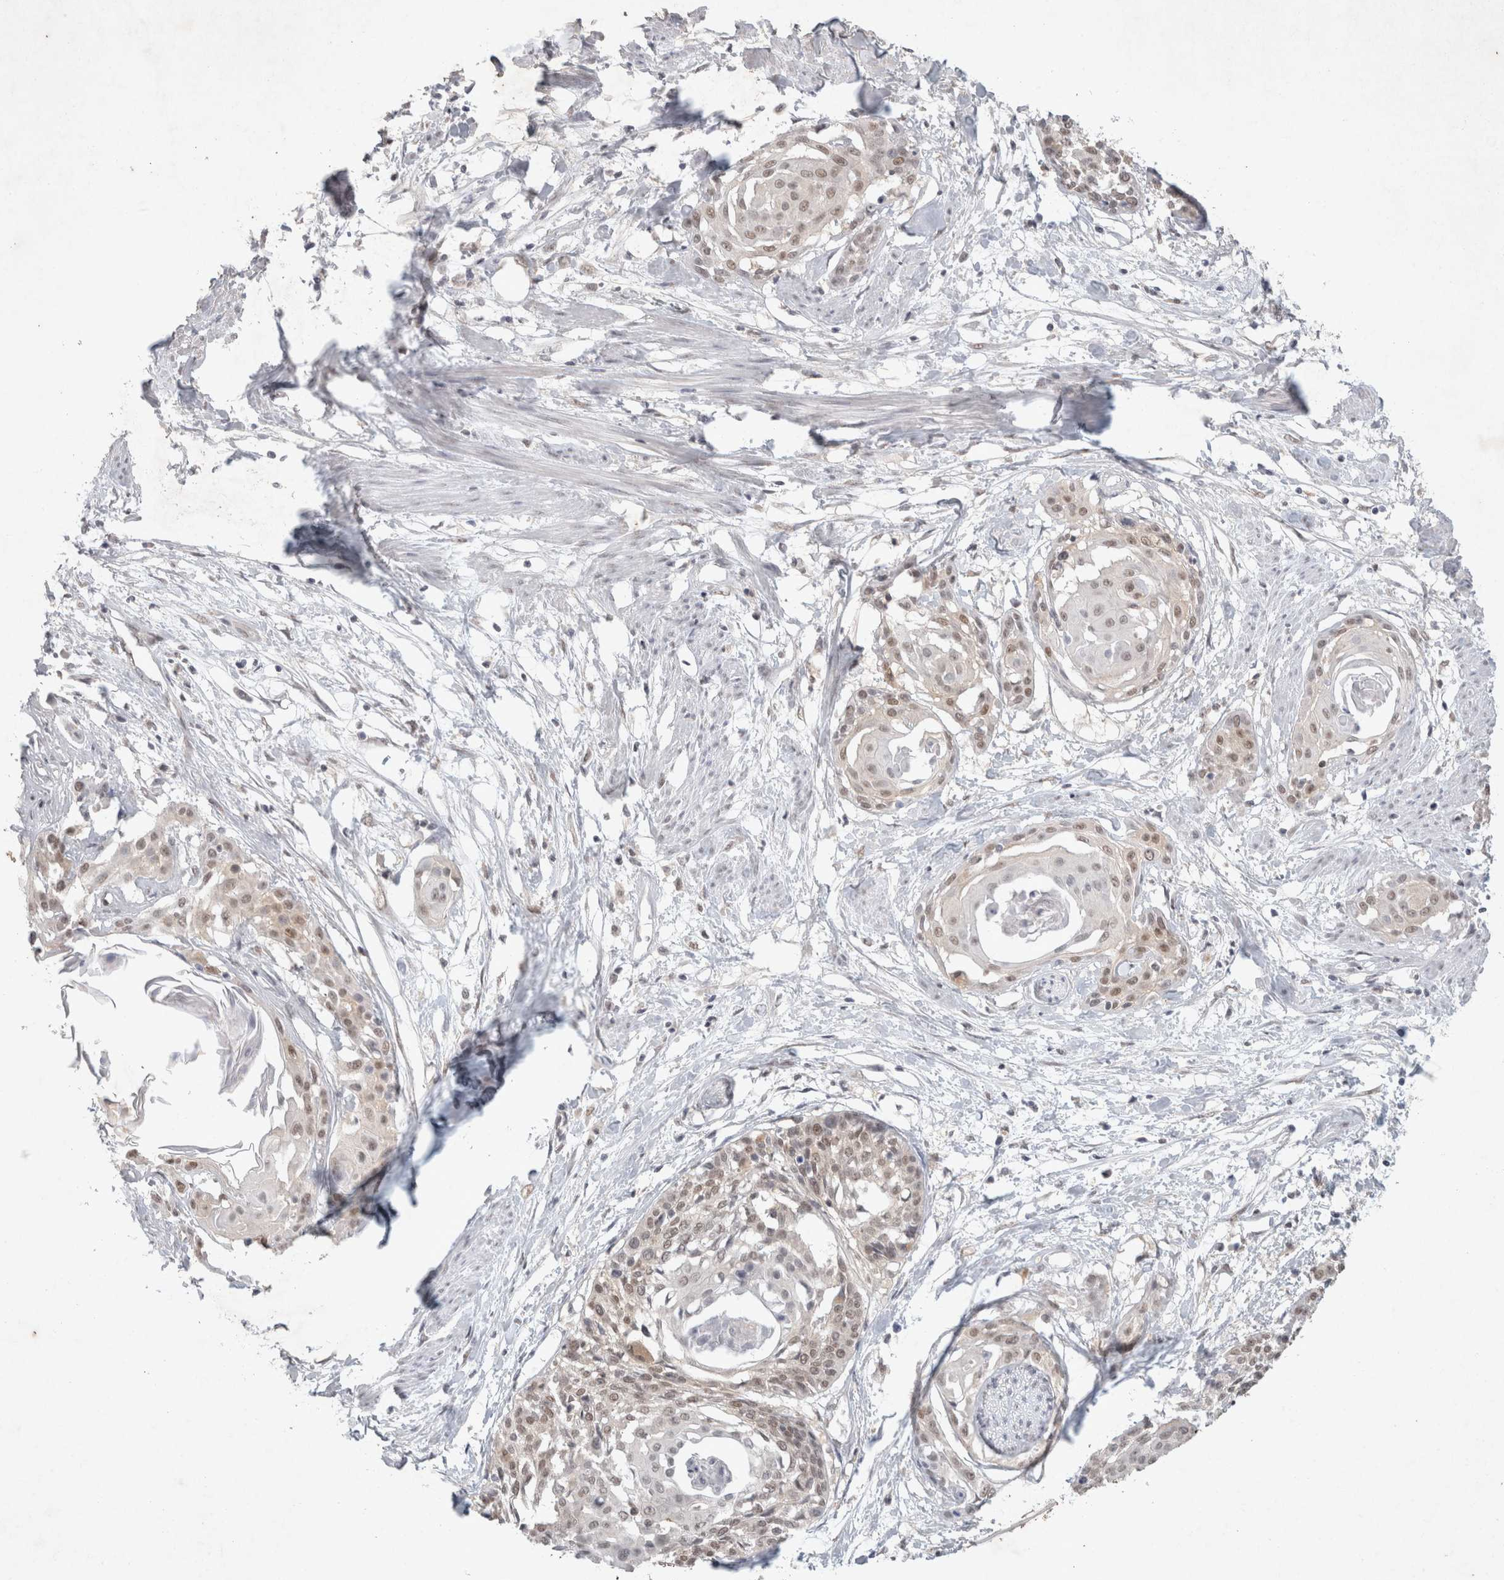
{"staining": {"intensity": "weak", "quantity": ">75%", "location": "nuclear"}, "tissue": "cervical cancer", "cell_type": "Tumor cells", "image_type": "cancer", "snomed": [{"axis": "morphology", "description": "Squamous cell carcinoma, NOS"}, {"axis": "topography", "description": "Cervix"}], "caption": "The immunohistochemical stain labels weak nuclear staining in tumor cells of cervical cancer tissue. The staining was performed using DAB, with brown indicating positive protein expression. Nuclei are stained blue with hematoxylin.", "gene": "FBXO42", "patient": {"sex": "female", "age": 57}}